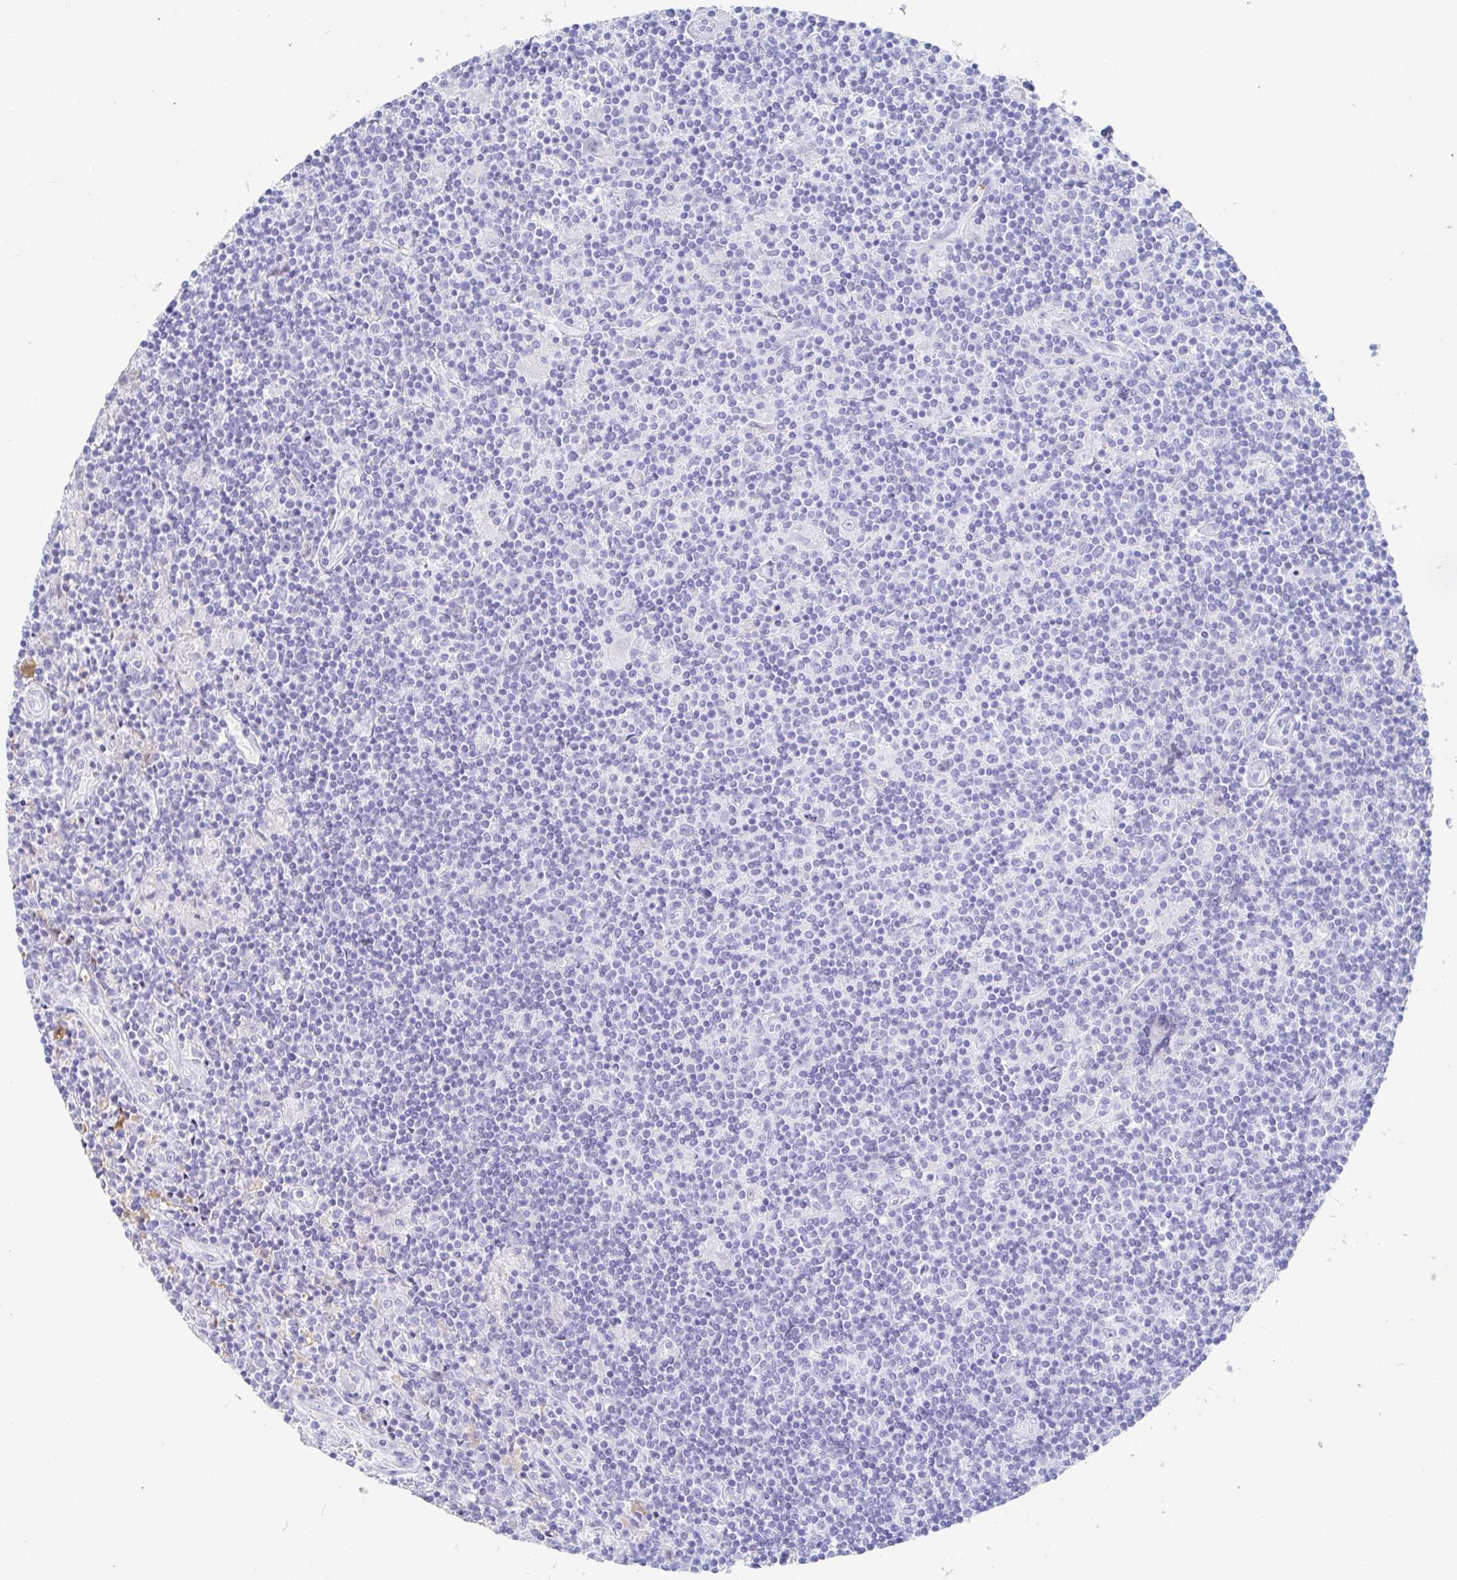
{"staining": {"intensity": "negative", "quantity": "none", "location": "none"}, "tissue": "lymphoma", "cell_type": "Tumor cells", "image_type": "cancer", "snomed": [{"axis": "morphology", "description": "Hodgkin's disease, NOS"}, {"axis": "topography", "description": "Lymph node"}], "caption": "IHC micrograph of neoplastic tissue: Hodgkin's disease stained with DAB exhibits no significant protein staining in tumor cells.", "gene": "OR2A4", "patient": {"sex": "male", "age": 40}}